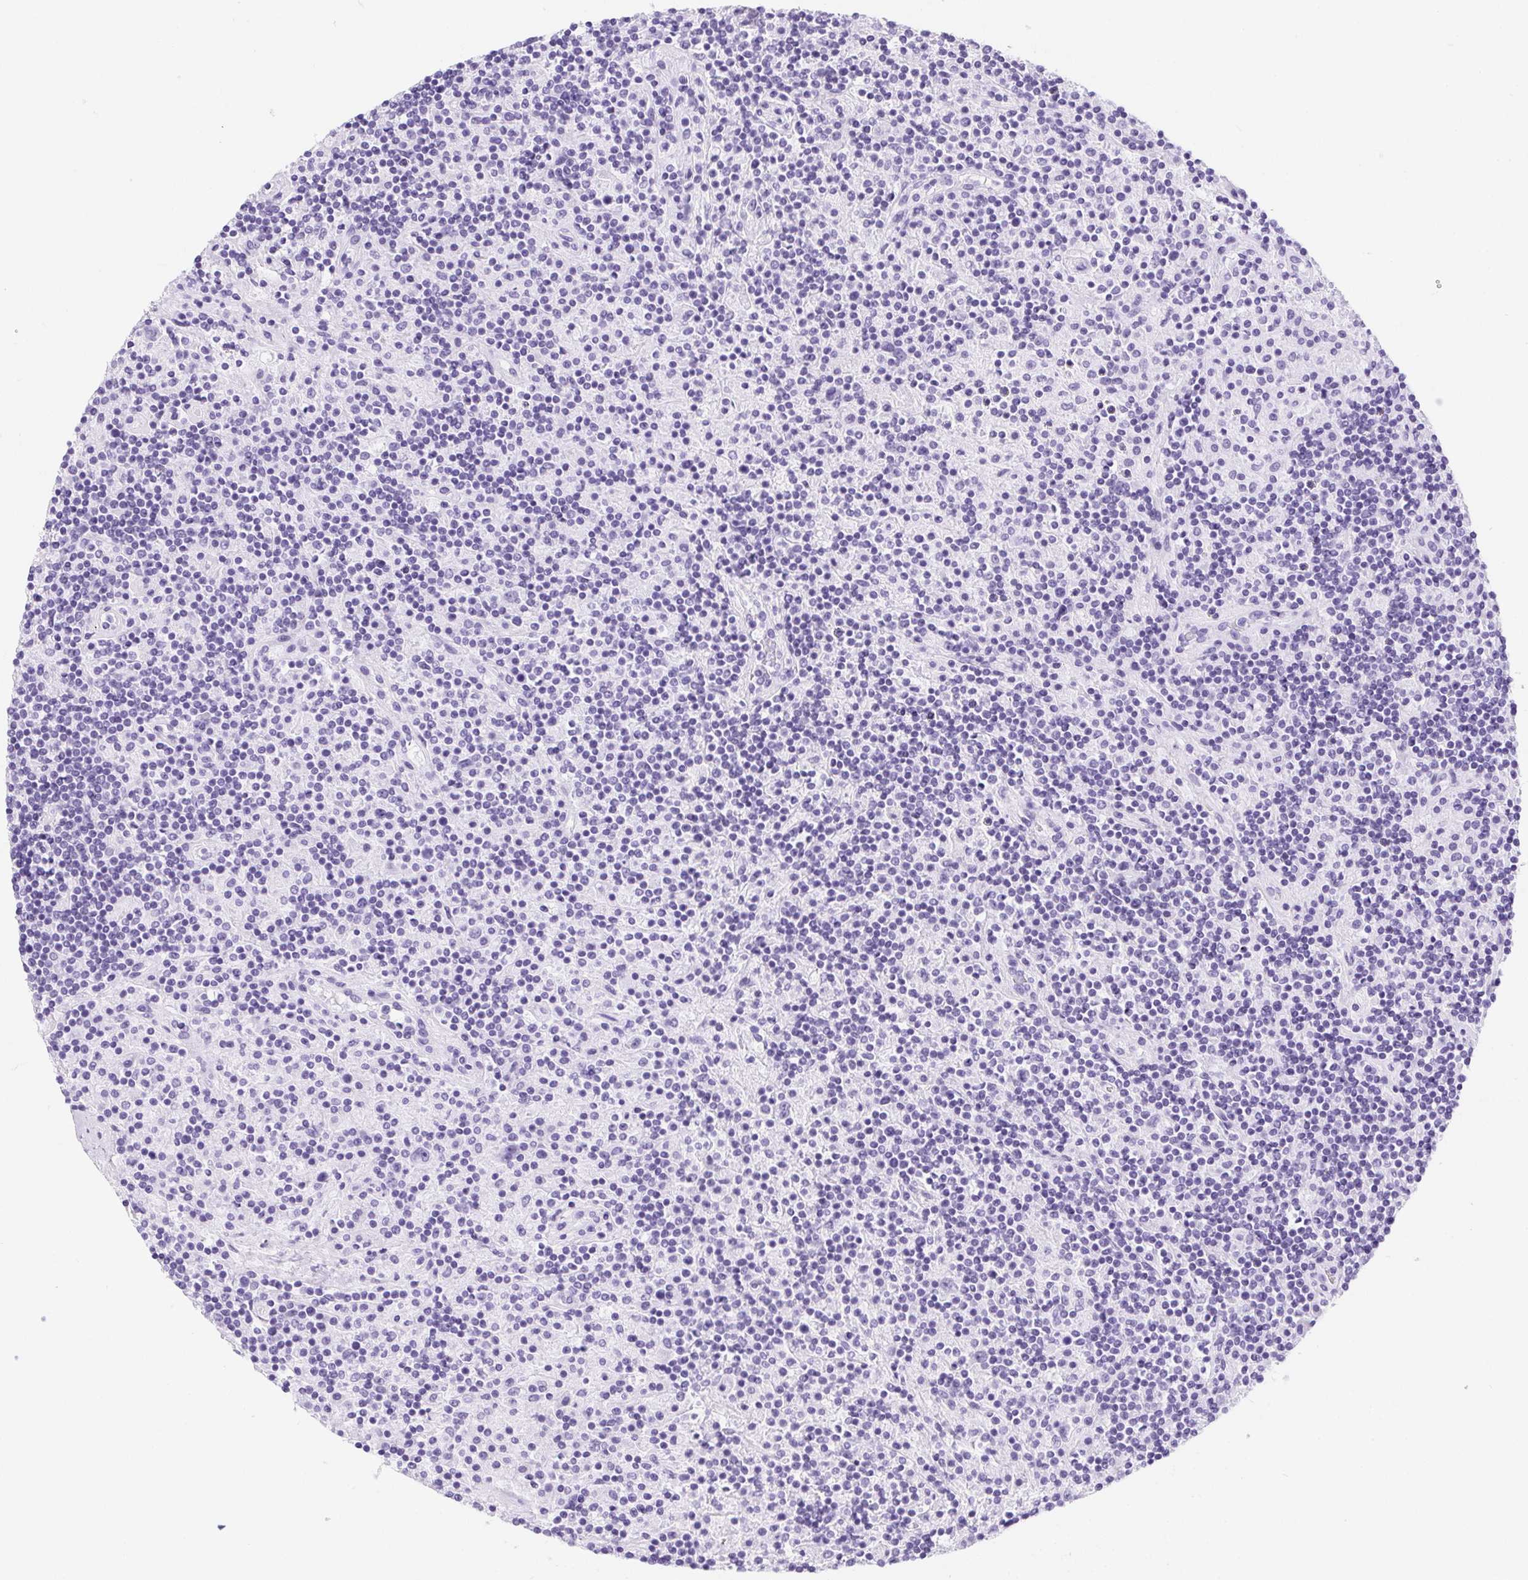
{"staining": {"intensity": "negative", "quantity": "none", "location": "none"}, "tissue": "lymphoma", "cell_type": "Tumor cells", "image_type": "cancer", "snomed": [{"axis": "morphology", "description": "Hodgkin's disease, NOS"}, {"axis": "topography", "description": "Lymph node"}], "caption": "Immunohistochemical staining of Hodgkin's disease demonstrates no significant positivity in tumor cells. The staining was performed using DAB (3,3'-diaminobenzidine) to visualize the protein expression in brown, while the nuclei were stained in blue with hematoxylin (Magnification: 20x).", "gene": "PRKAA1", "patient": {"sex": "male", "age": 70}}